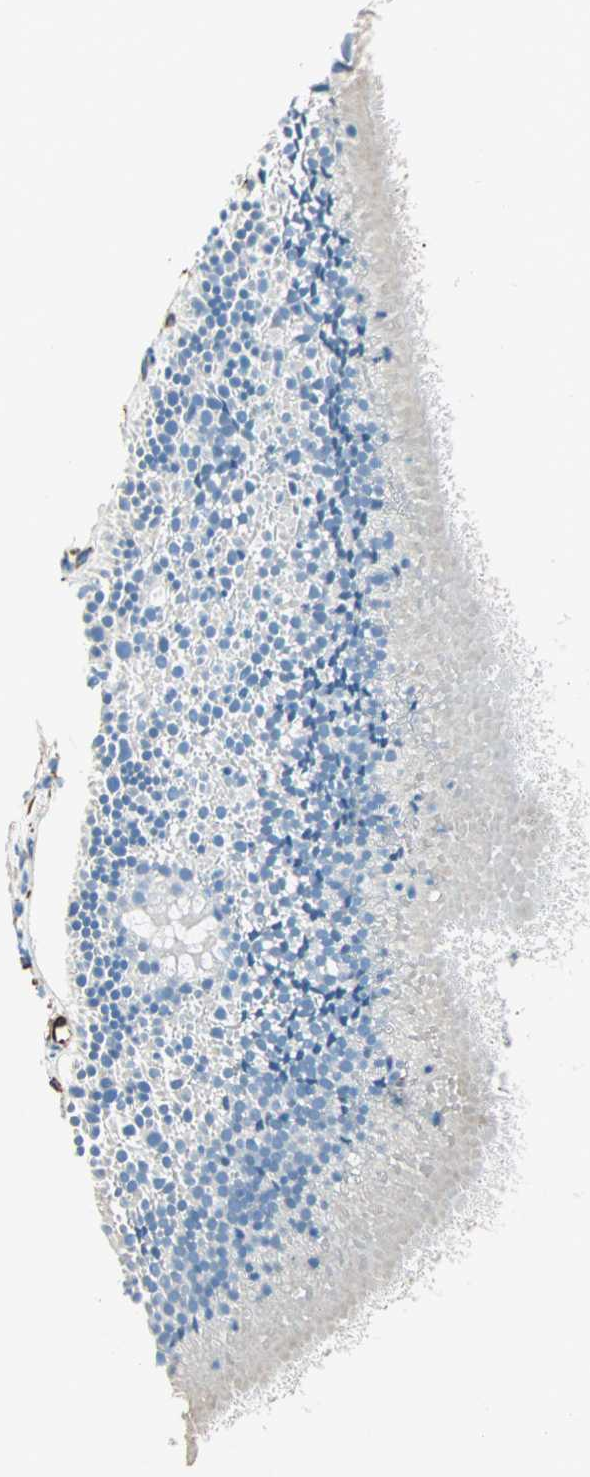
{"staining": {"intensity": "negative", "quantity": "none", "location": "none"}, "tissue": "nasopharynx", "cell_type": "Respiratory epithelial cells", "image_type": "normal", "snomed": [{"axis": "morphology", "description": "Normal tissue, NOS"}, {"axis": "topography", "description": "Nasopharynx"}], "caption": "High power microscopy micrograph of an immunohistochemistry histopathology image of benign nasopharynx, revealing no significant positivity in respiratory epithelial cells.", "gene": "NES", "patient": {"sex": "female", "age": 54}}